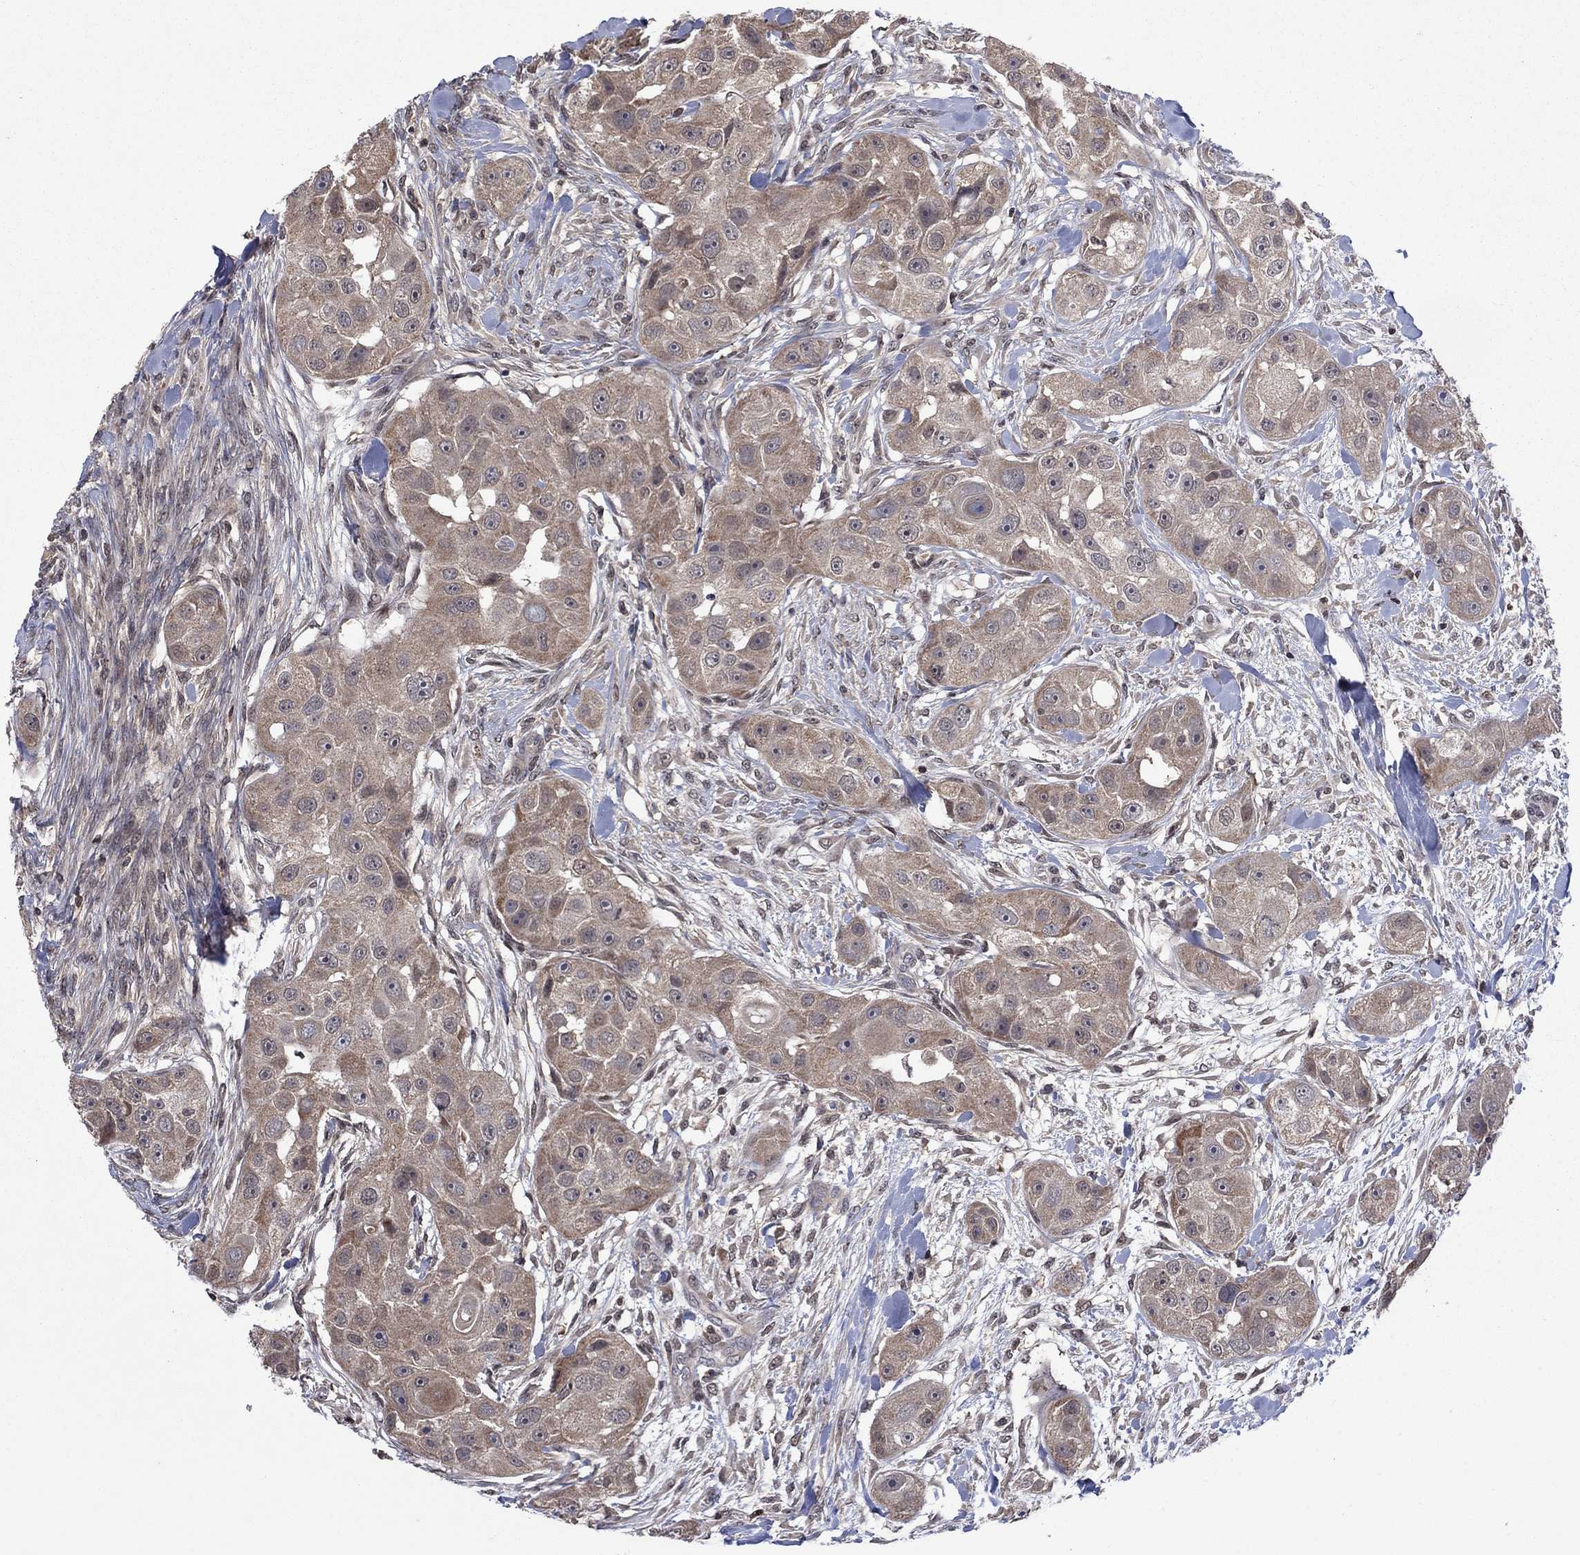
{"staining": {"intensity": "weak", "quantity": "25%-75%", "location": "cytoplasmic/membranous"}, "tissue": "head and neck cancer", "cell_type": "Tumor cells", "image_type": "cancer", "snomed": [{"axis": "morphology", "description": "Squamous cell carcinoma, NOS"}, {"axis": "topography", "description": "Head-Neck"}], "caption": "Head and neck cancer stained with a protein marker exhibits weak staining in tumor cells.", "gene": "IAH1", "patient": {"sex": "male", "age": 51}}